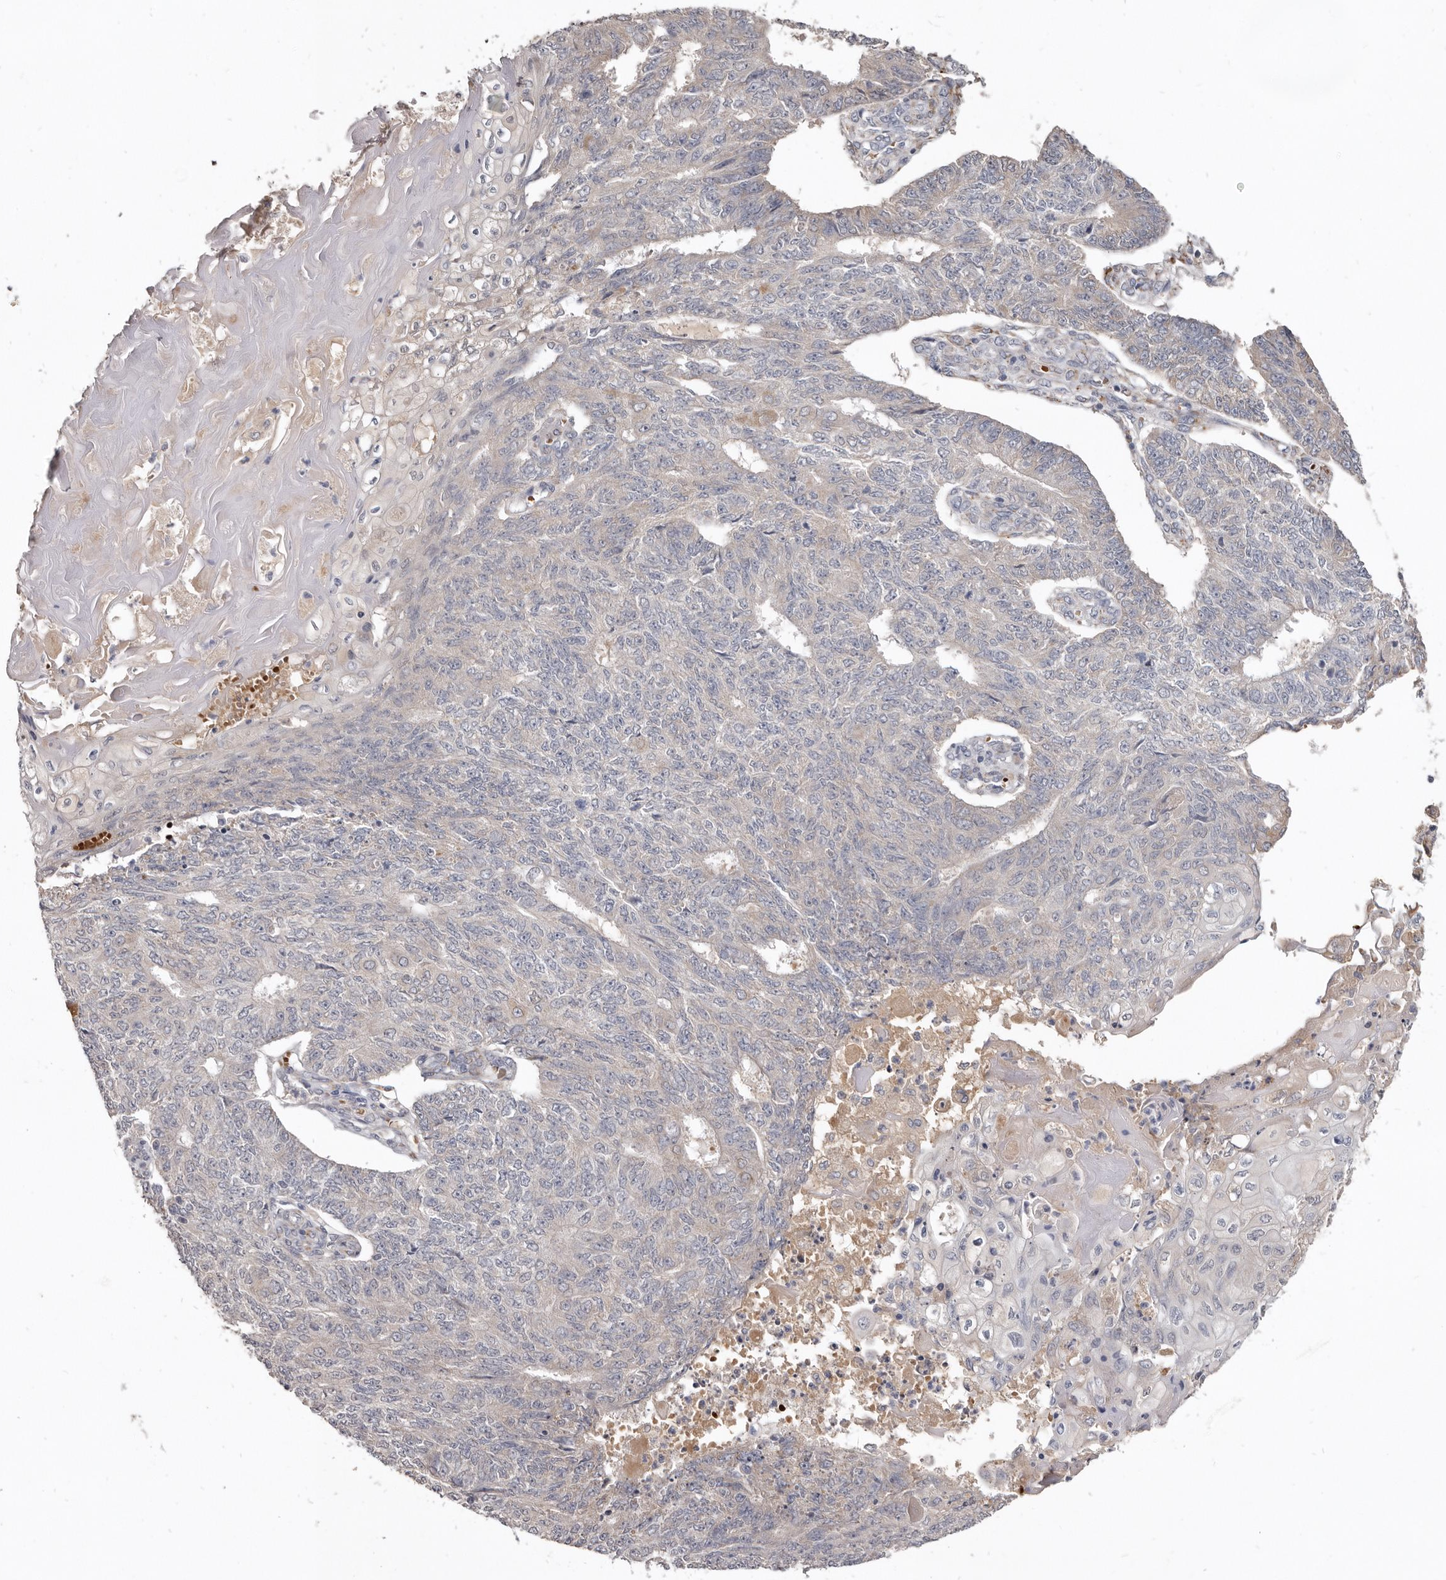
{"staining": {"intensity": "negative", "quantity": "none", "location": "none"}, "tissue": "endometrial cancer", "cell_type": "Tumor cells", "image_type": "cancer", "snomed": [{"axis": "morphology", "description": "Adenocarcinoma, NOS"}, {"axis": "topography", "description": "Endometrium"}], "caption": "This is an immunohistochemistry (IHC) photomicrograph of adenocarcinoma (endometrial). There is no staining in tumor cells.", "gene": "NENF", "patient": {"sex": "female", "age": 32}}